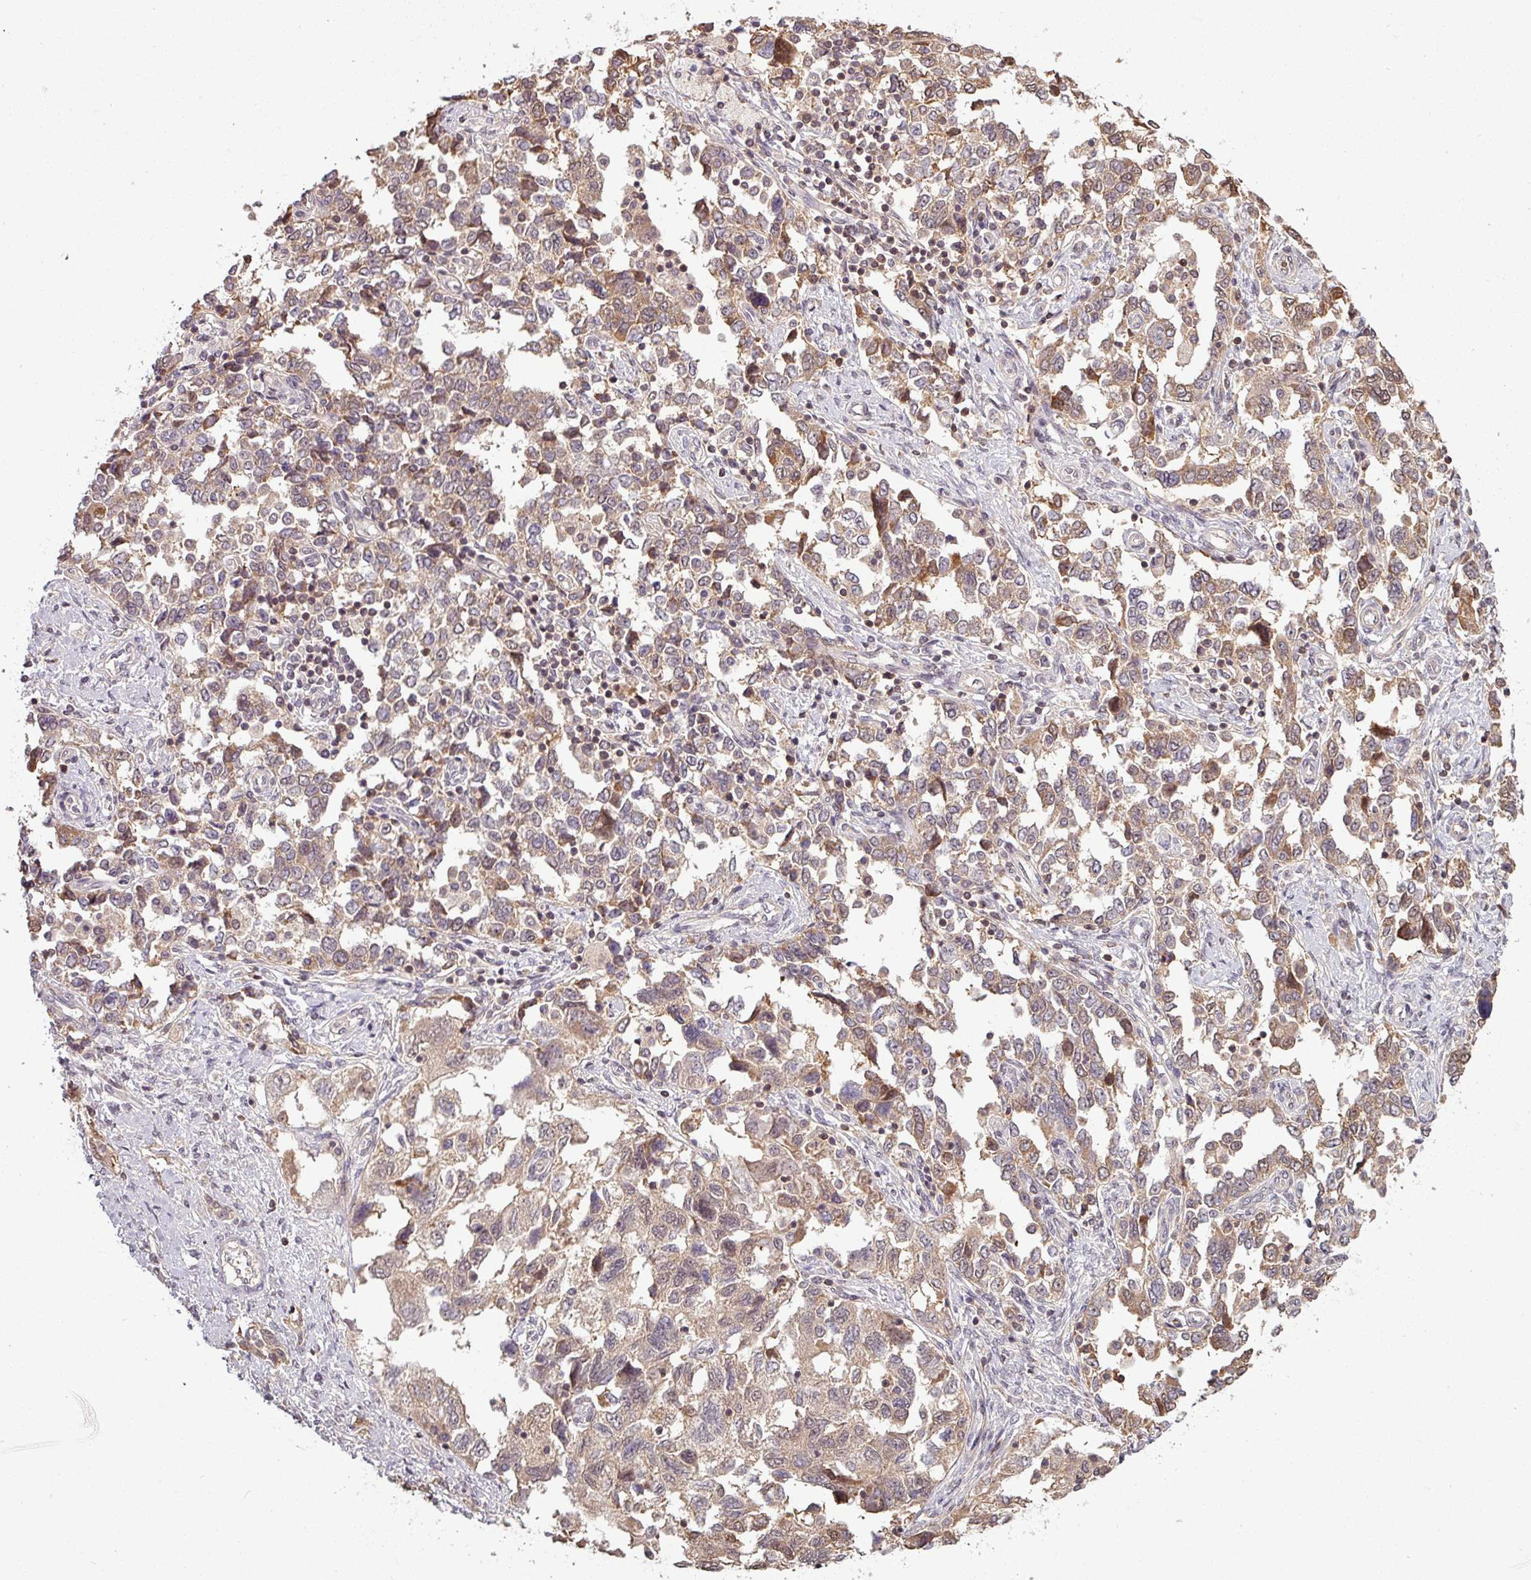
{"staining": {"intensity": "weak", "quantity": ">75%", "location": "cytoplasmic/membranous,nuclear"}, "tissue": "ovarian cancer", "cell_type": "Tumor cells", "image_type": "cancer", "snomed": [{"axis": "morphology", "description": "Carcinoma, NOS"}, {"axis": "morphology", "description": "Cystadenocarcinoma, serous, NOS"}, {"axis": "topography", "description": "Ovary"}], "caption": "DAB immunohistochemical staining of ovarian cancer shows weak cytoplasmic/membranous and nuclear protein expression in about >75% of tumor cells. The staining is performed using DAB (3,3'-diaminobenzidine) brown chromogen to label protein expression. The nuclei are counter-stained blue using hematoxylin.", "gene": "TUSC3", "patient": {"sex": "female", "age": 69}}